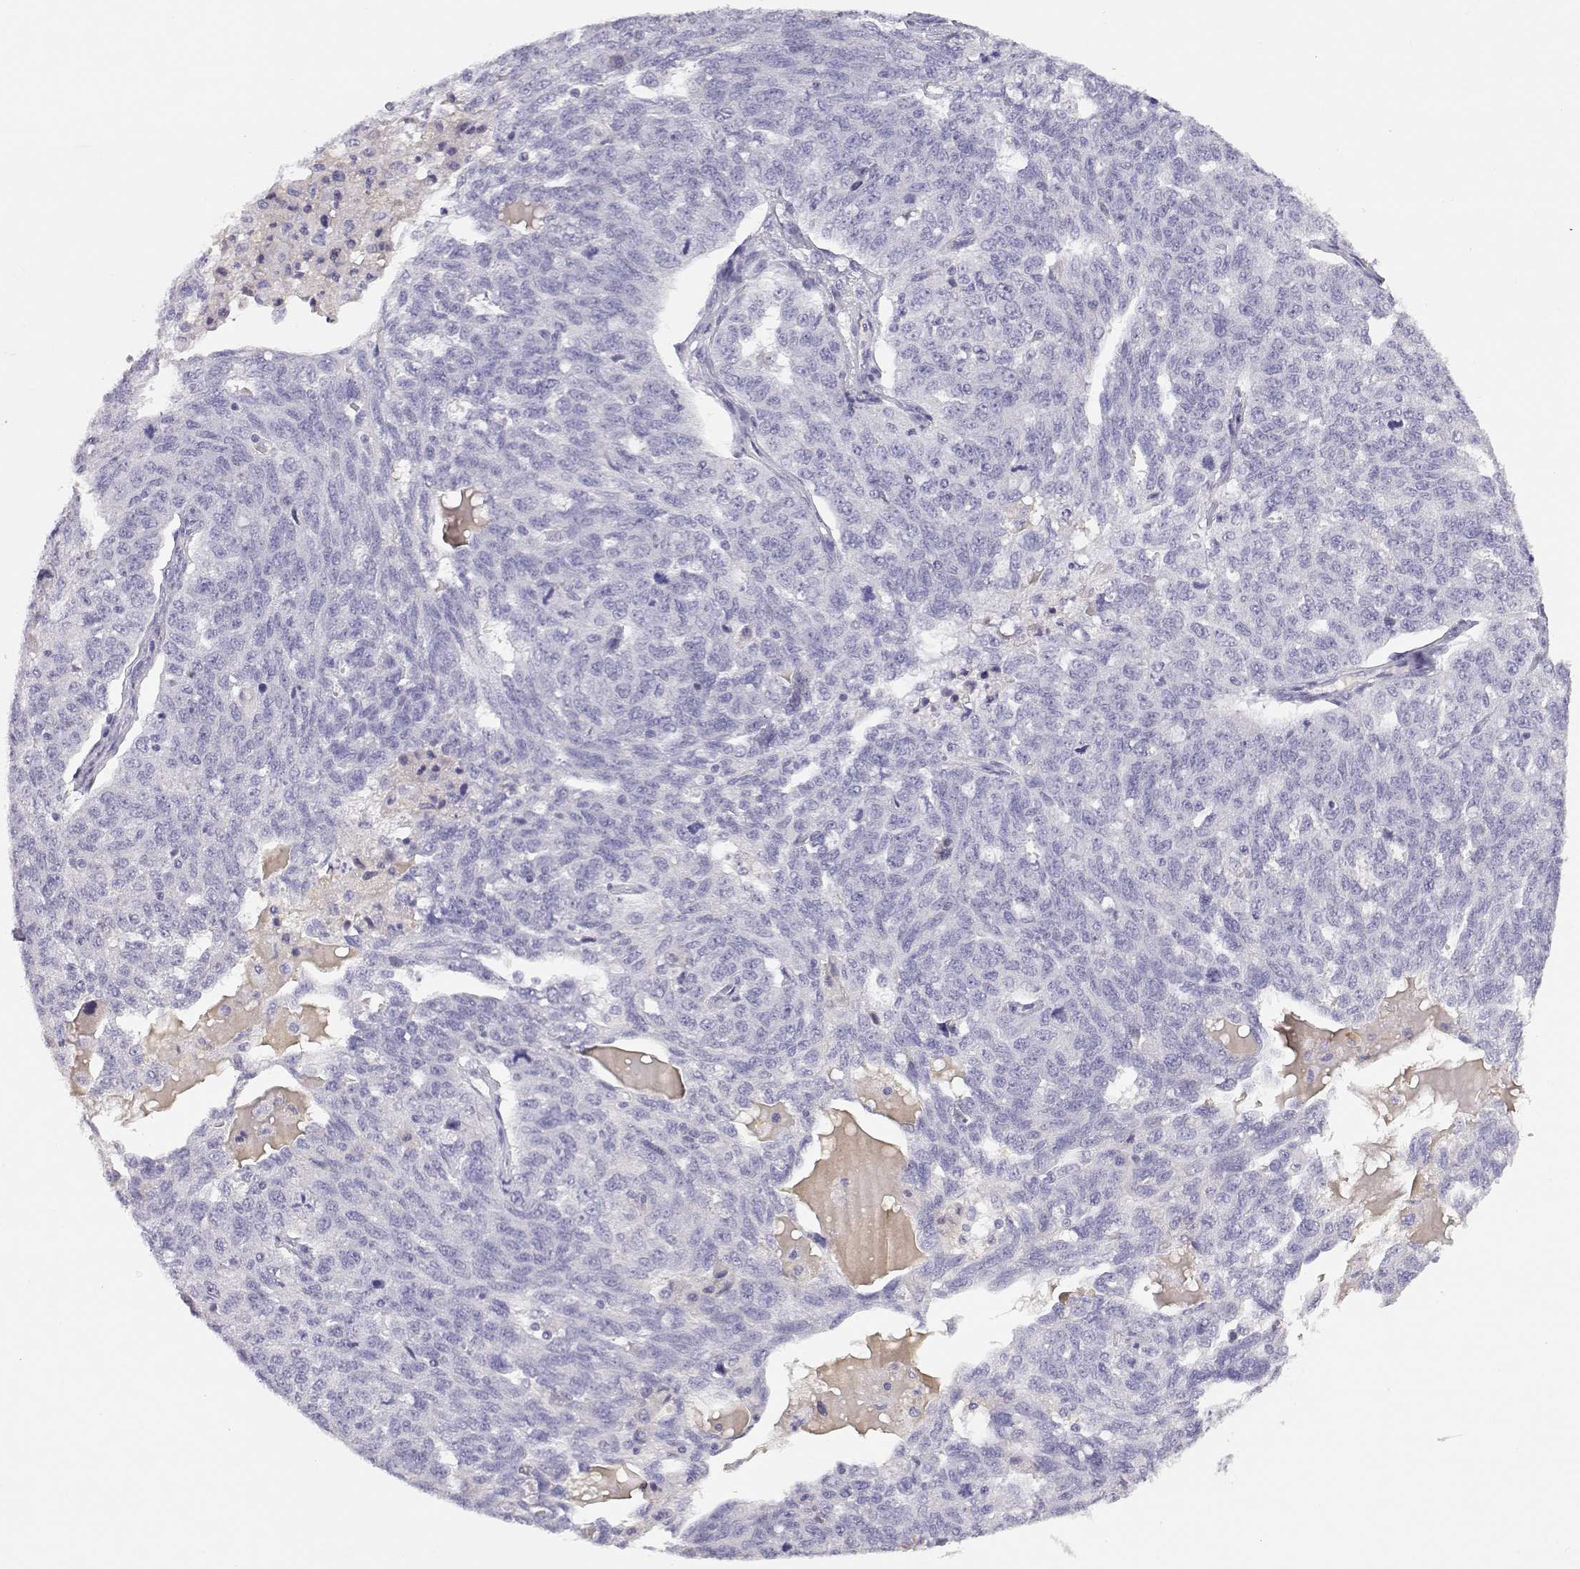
{"staining": {"intensity": "negative", "quantity": "none", "location": "none"}, "tissue": "ovarian cancer", "cell_type": "Tumor cells", "image_type": "cancer", "snomed": [{"axis": "morphology", "description": "Cystadenocarcinoma, serous, NOS"}, {"axis": "topography", "description": "Ovary"}], "caption": "IHC photomicrograph of human ovarian serous cystadenocarcinoma stained for a protein (brown), which exhibits no positivity in tumor cells.", "gene": "GPR174", "patient": {"sex": "female", "age": 71}}